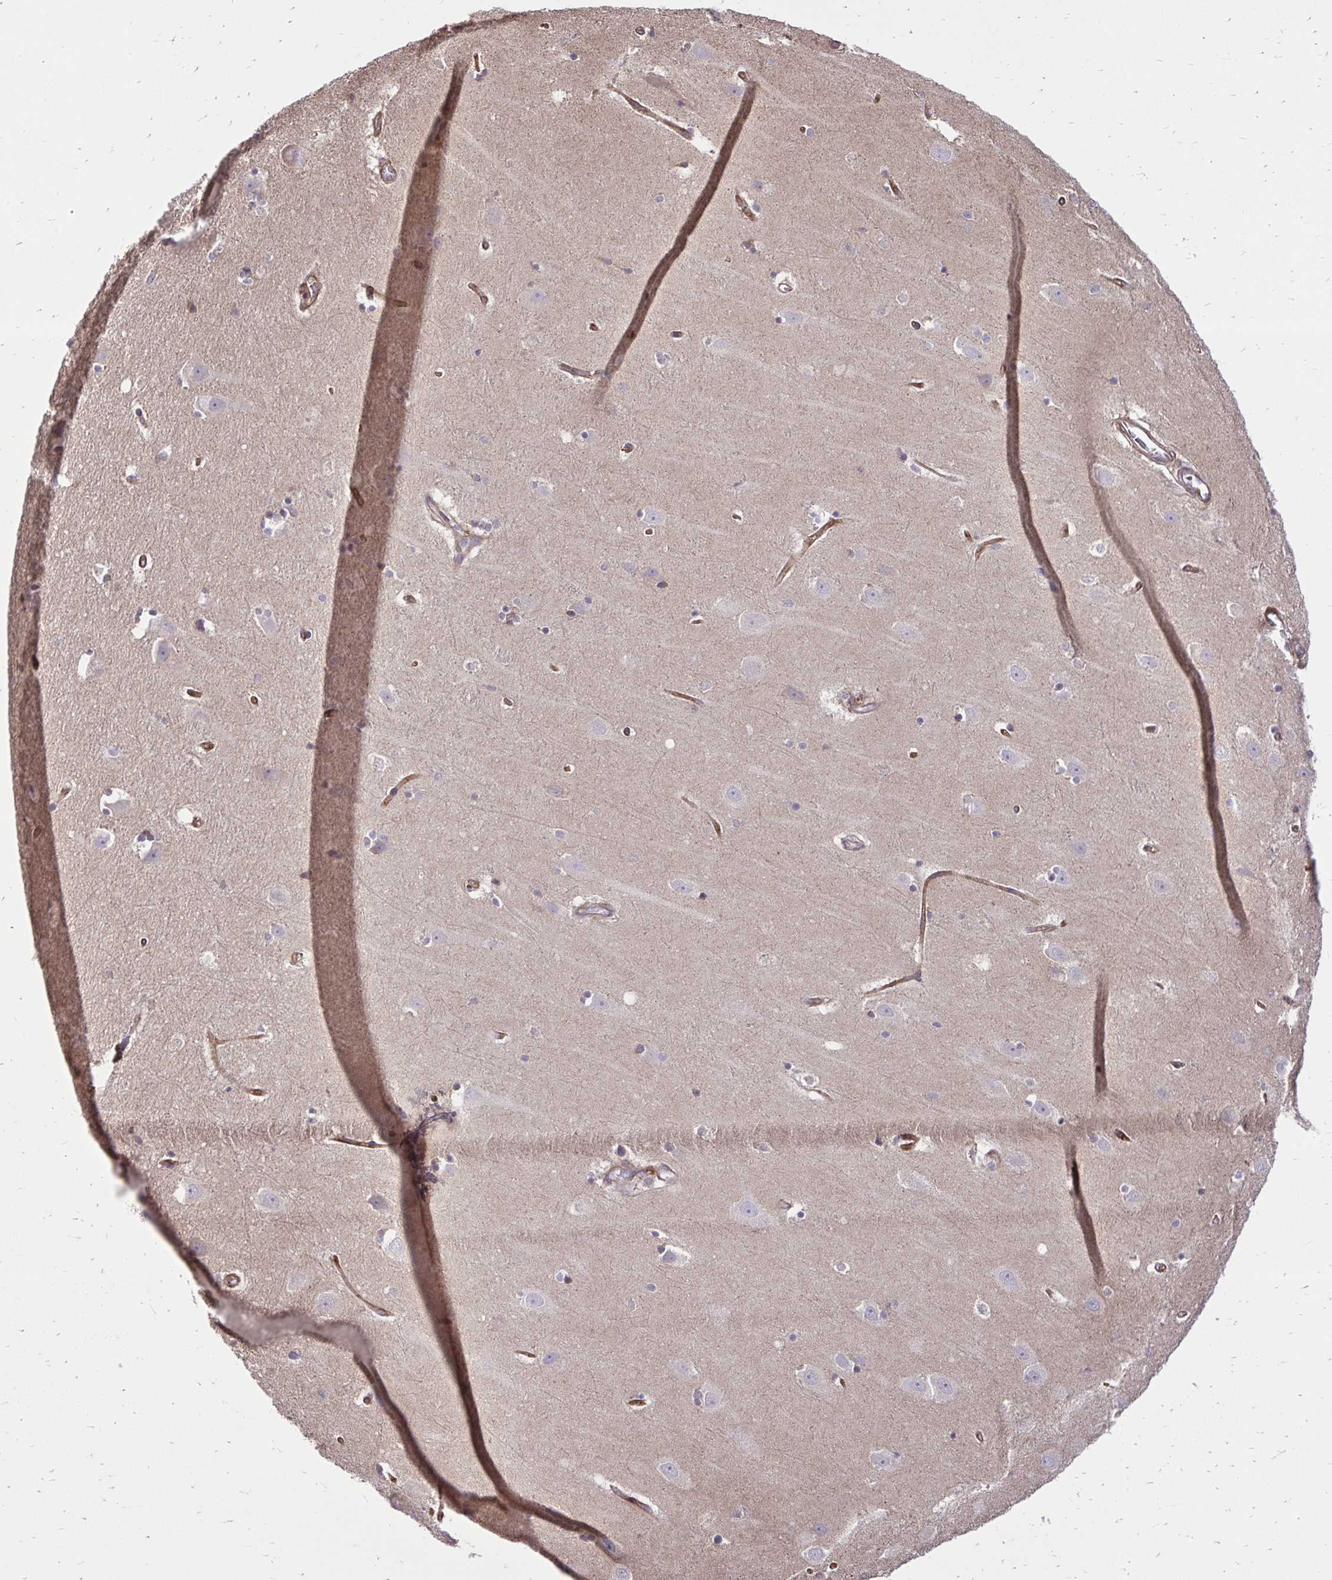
{"staining": {"intensity": "weak", "quantity": "<25%", "location": "cytoplasmic/membranous"}, "tissue": "hippocampus", "cell_type": "Glial cells", "image_type": "normal", "snomed": [{"axis": "morphology", "description": "Normal tissue, NOS"}, {"axis": "topography", "description": "Hippocampus"}], "caption": "Histopathology image shows no protein positivity in glial cells of normal hippocampus. (Brightfield microscopy of DAB immunohistochemistry (IHC) at high magnification).", "gene": "SLC7A5", "patient": {"sex": "male", "age": 63}}